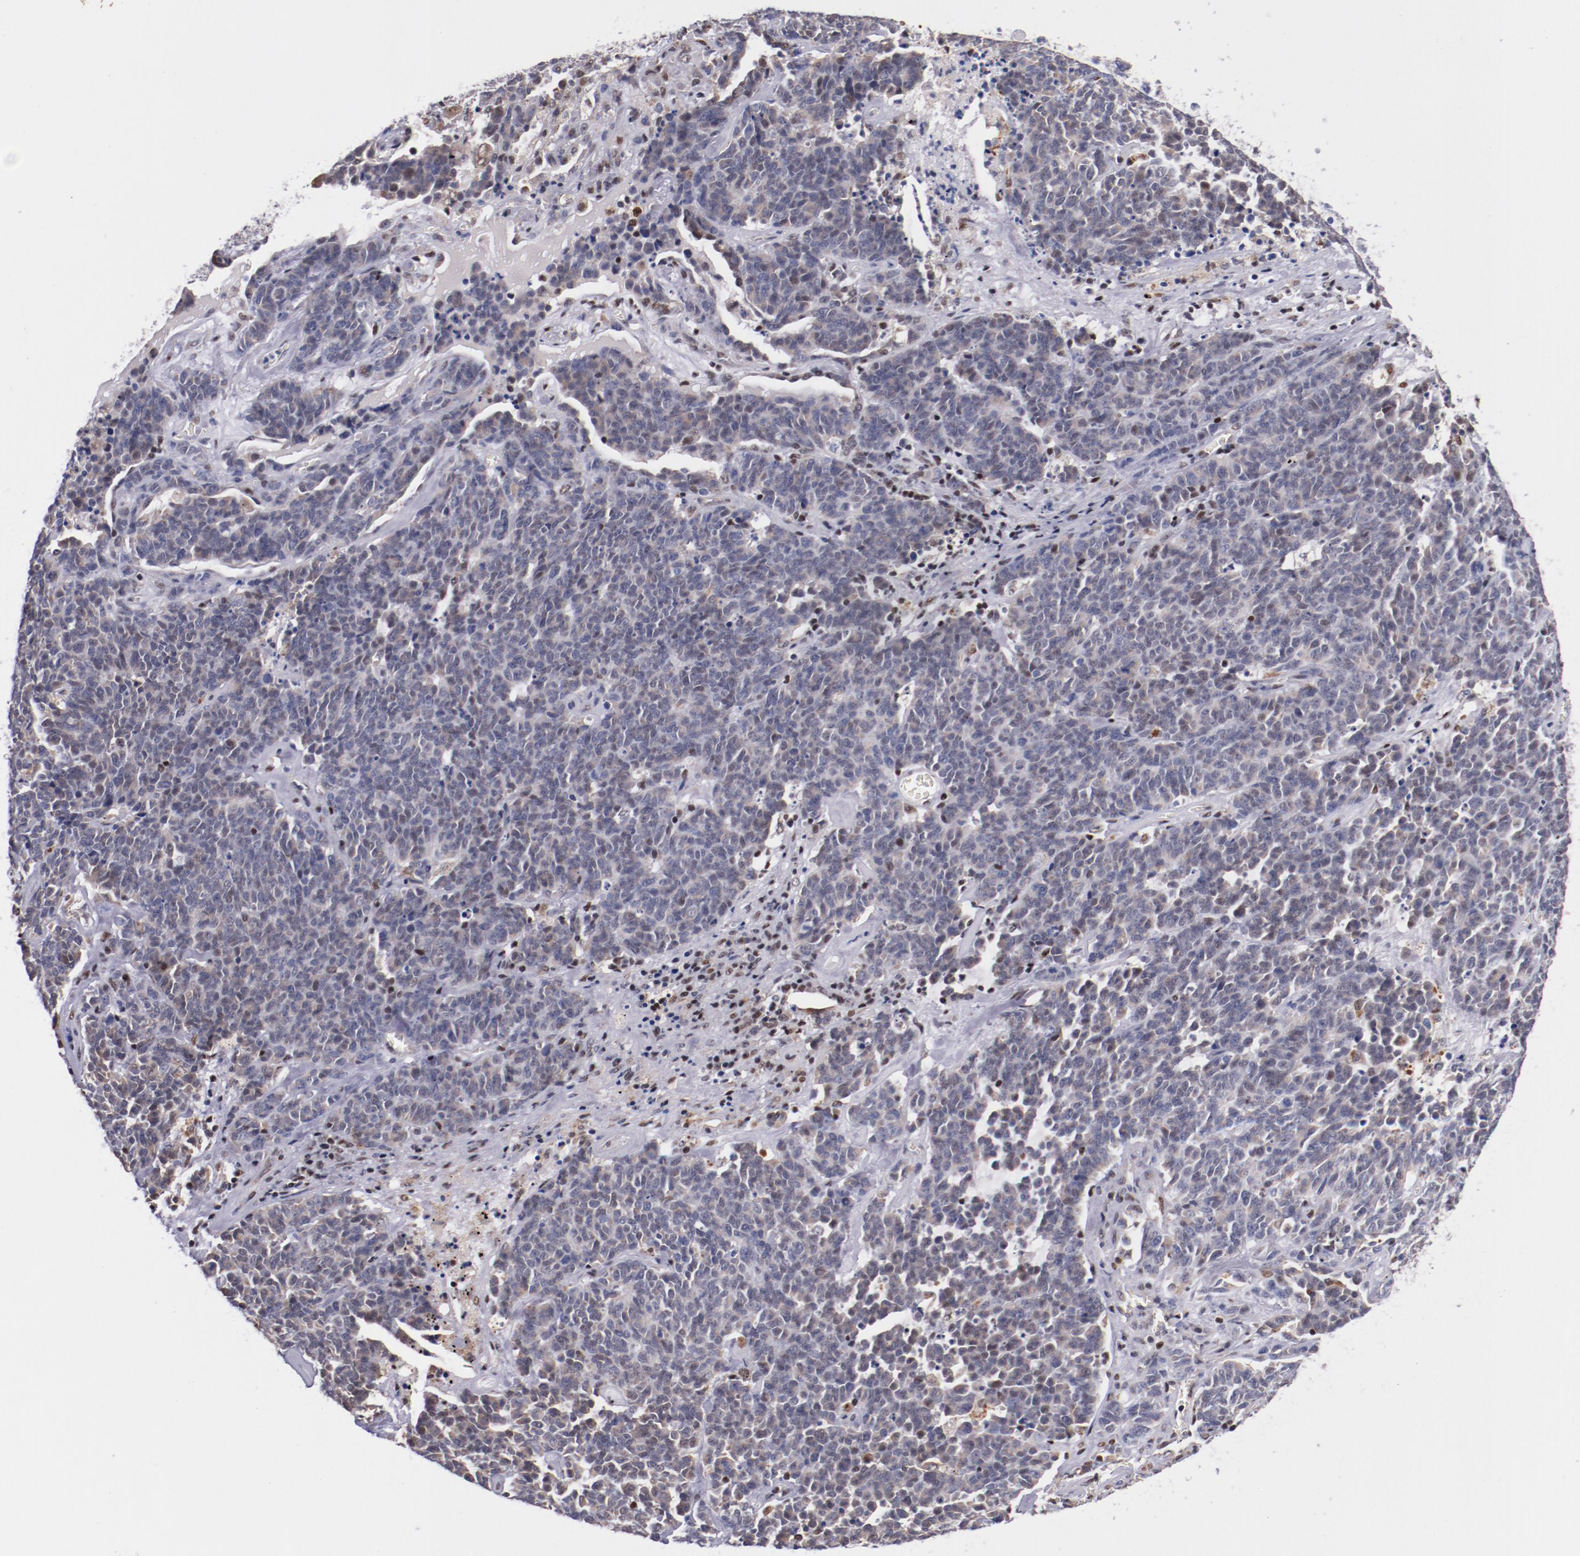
{"staining": {"intensity": "negative", "quantity": "none", "location": "none"}, "tissue": "lung cancer", "cell_type": "Tumor cells", "image_type": "cancer", "snomed": [{"axis": "morphology", "description": "Neoplasm, malignant, NOS"}, {"axis": "topography", "description": "Lung"}], "caption": "Tumor cells show no significant positivity in lung malignant neoplasm.", "gene": "SRF", "patient": {"sex": "female", "age": 58}}